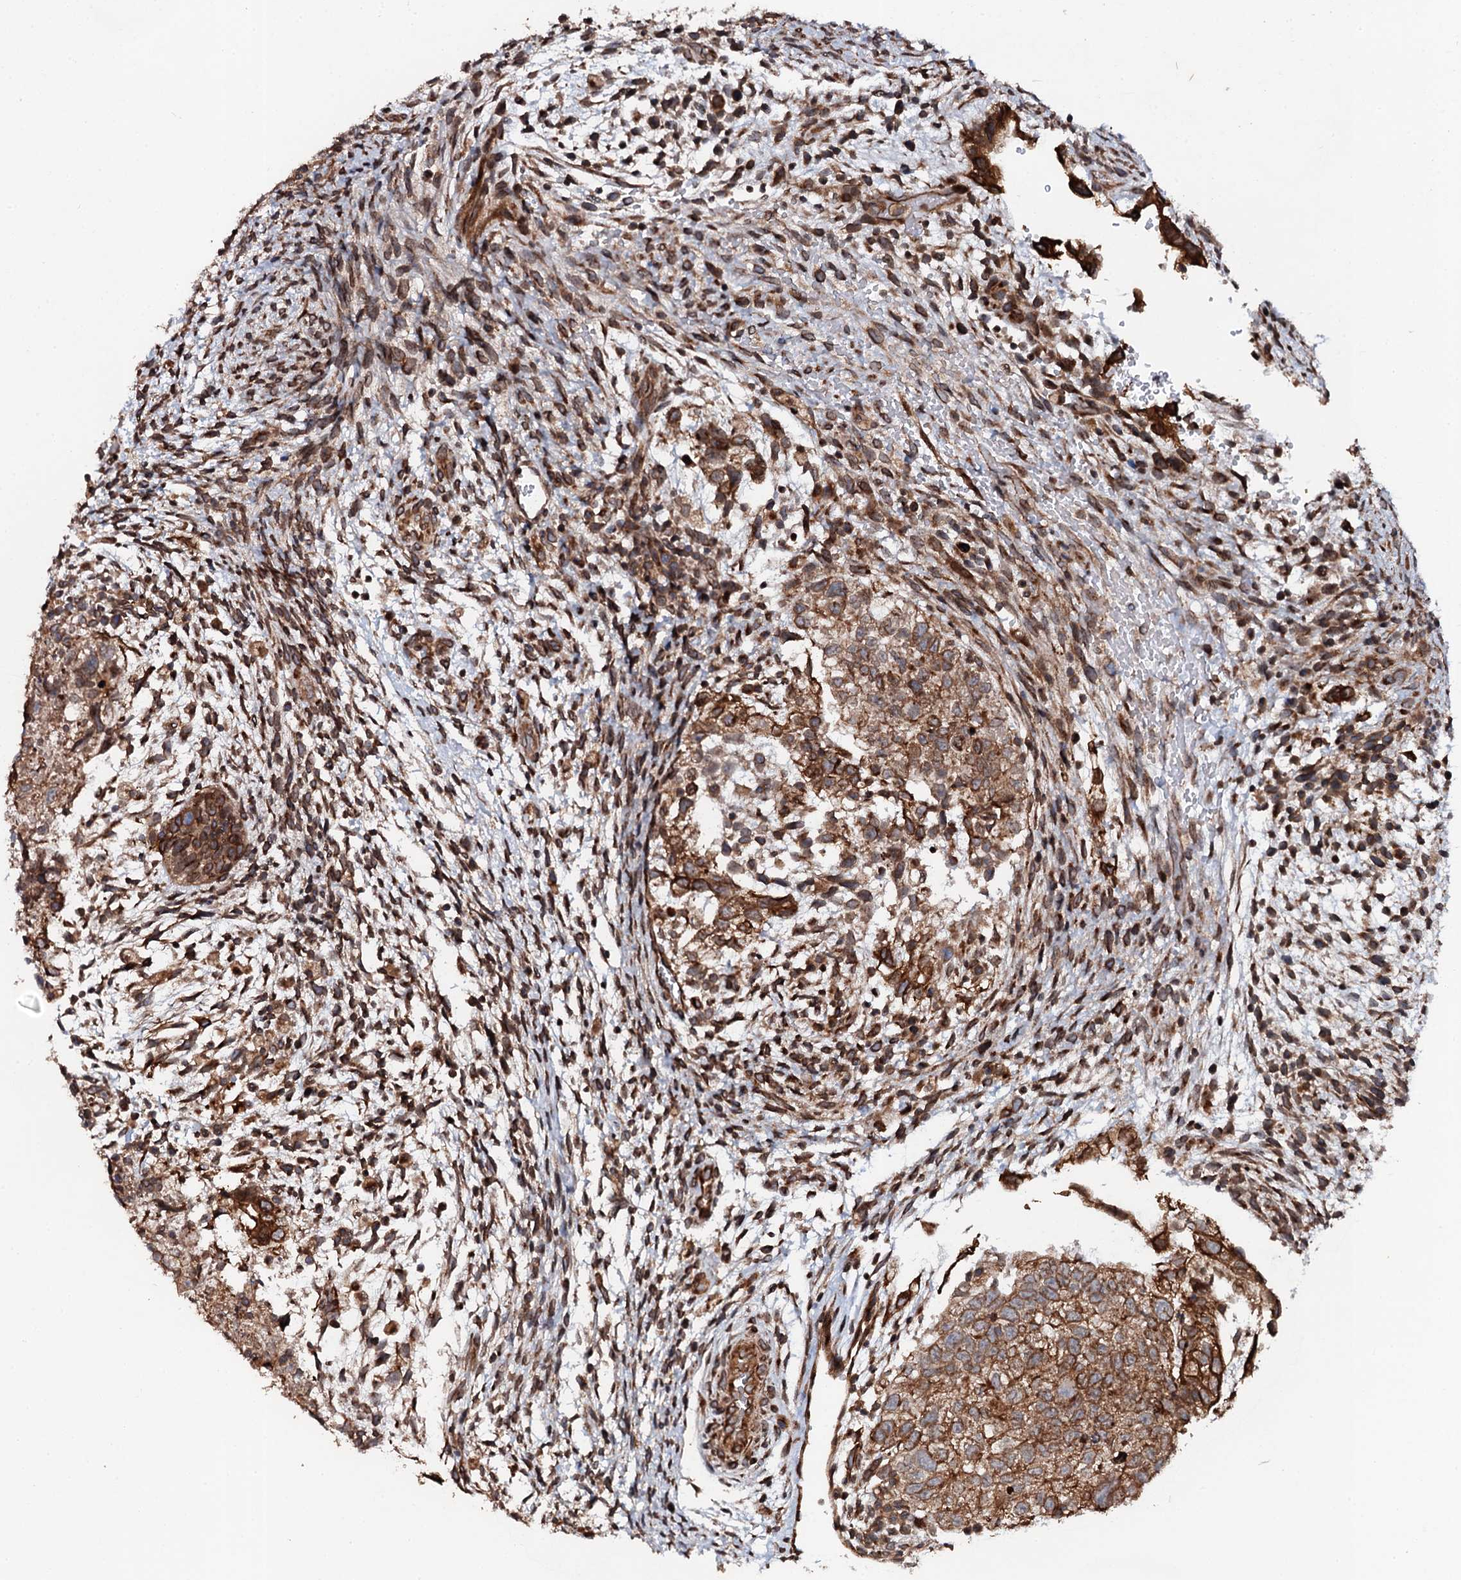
{"staining": {"intensity": "moderate", "quantity": ">75%", "location": "cytoplasmic/membranous"}, "tissue": "testis cancer", "cell_type": "Tumor cells", "image_type": "cancer", "snomed": [{"axis": "morphology", "description": "Carcinoma, Embryonal, NOS"}, {"axis": "topography", "description": "Testis"}], "caption": "Protein positivity by immunohistochemistry exhibits moderate cytoplasmic/membranous expression in about >75% of tumor cells in testis cancer.", "gene": "GLCE", "patient": {"sex": "male", "age": 37}}